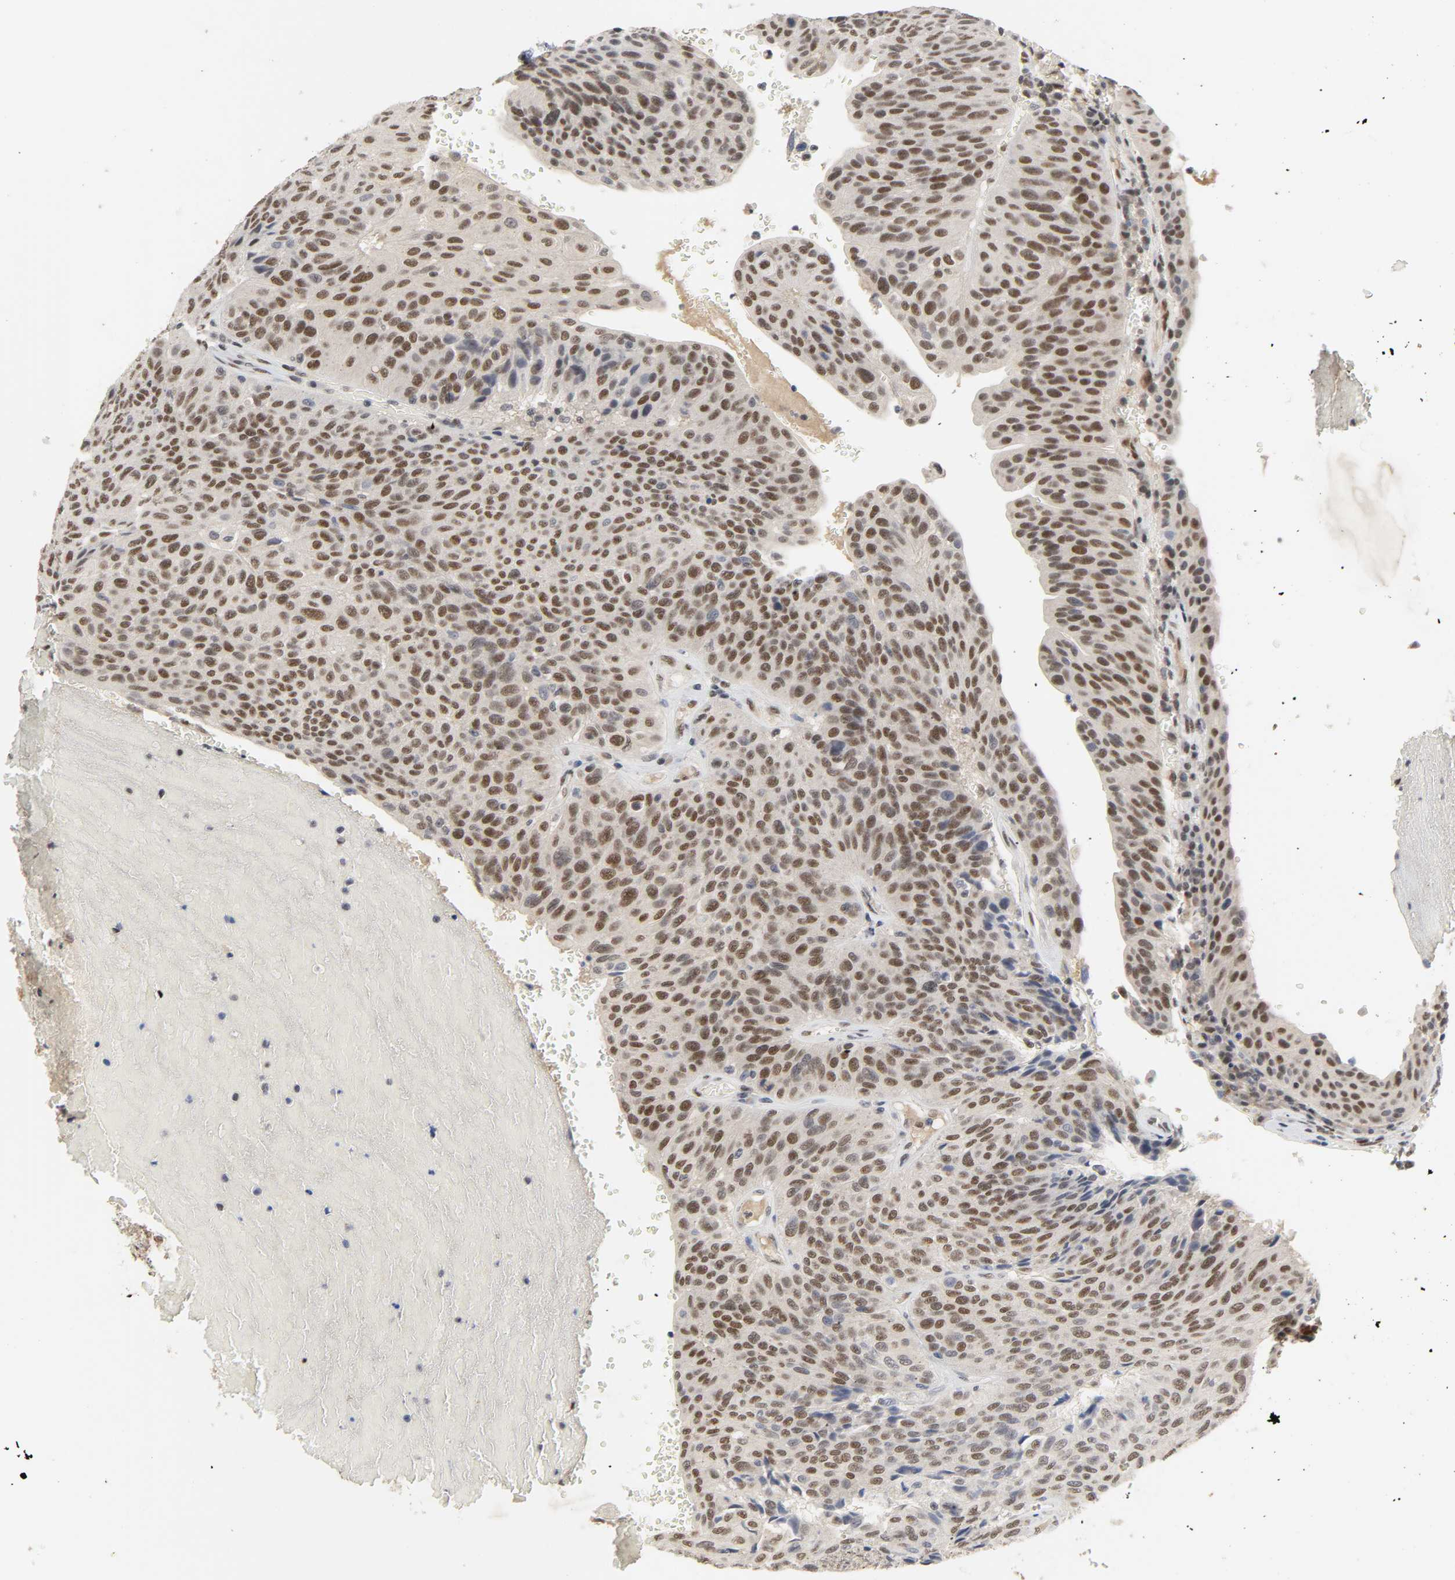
{"staining": {"intensity": "moderate", "quantity": ">75%", "location": "nuclear"}, "tissue": "urothelial cancer", "cell_type": "Tumor cells", "image_type": "cancer", "snomed": [{"axis": "morphology", "description": "Urothelial carcinoma, High grade"}, {"axis": "topography", "description": "Urinary bladder"}], "caption": "Moderate nuclear expression is identified in about >75% of tumor cells in high-grade urothelial carcinoma.", "gene": "NCOA6", "patient": {"sex": "male", "age": 66}}